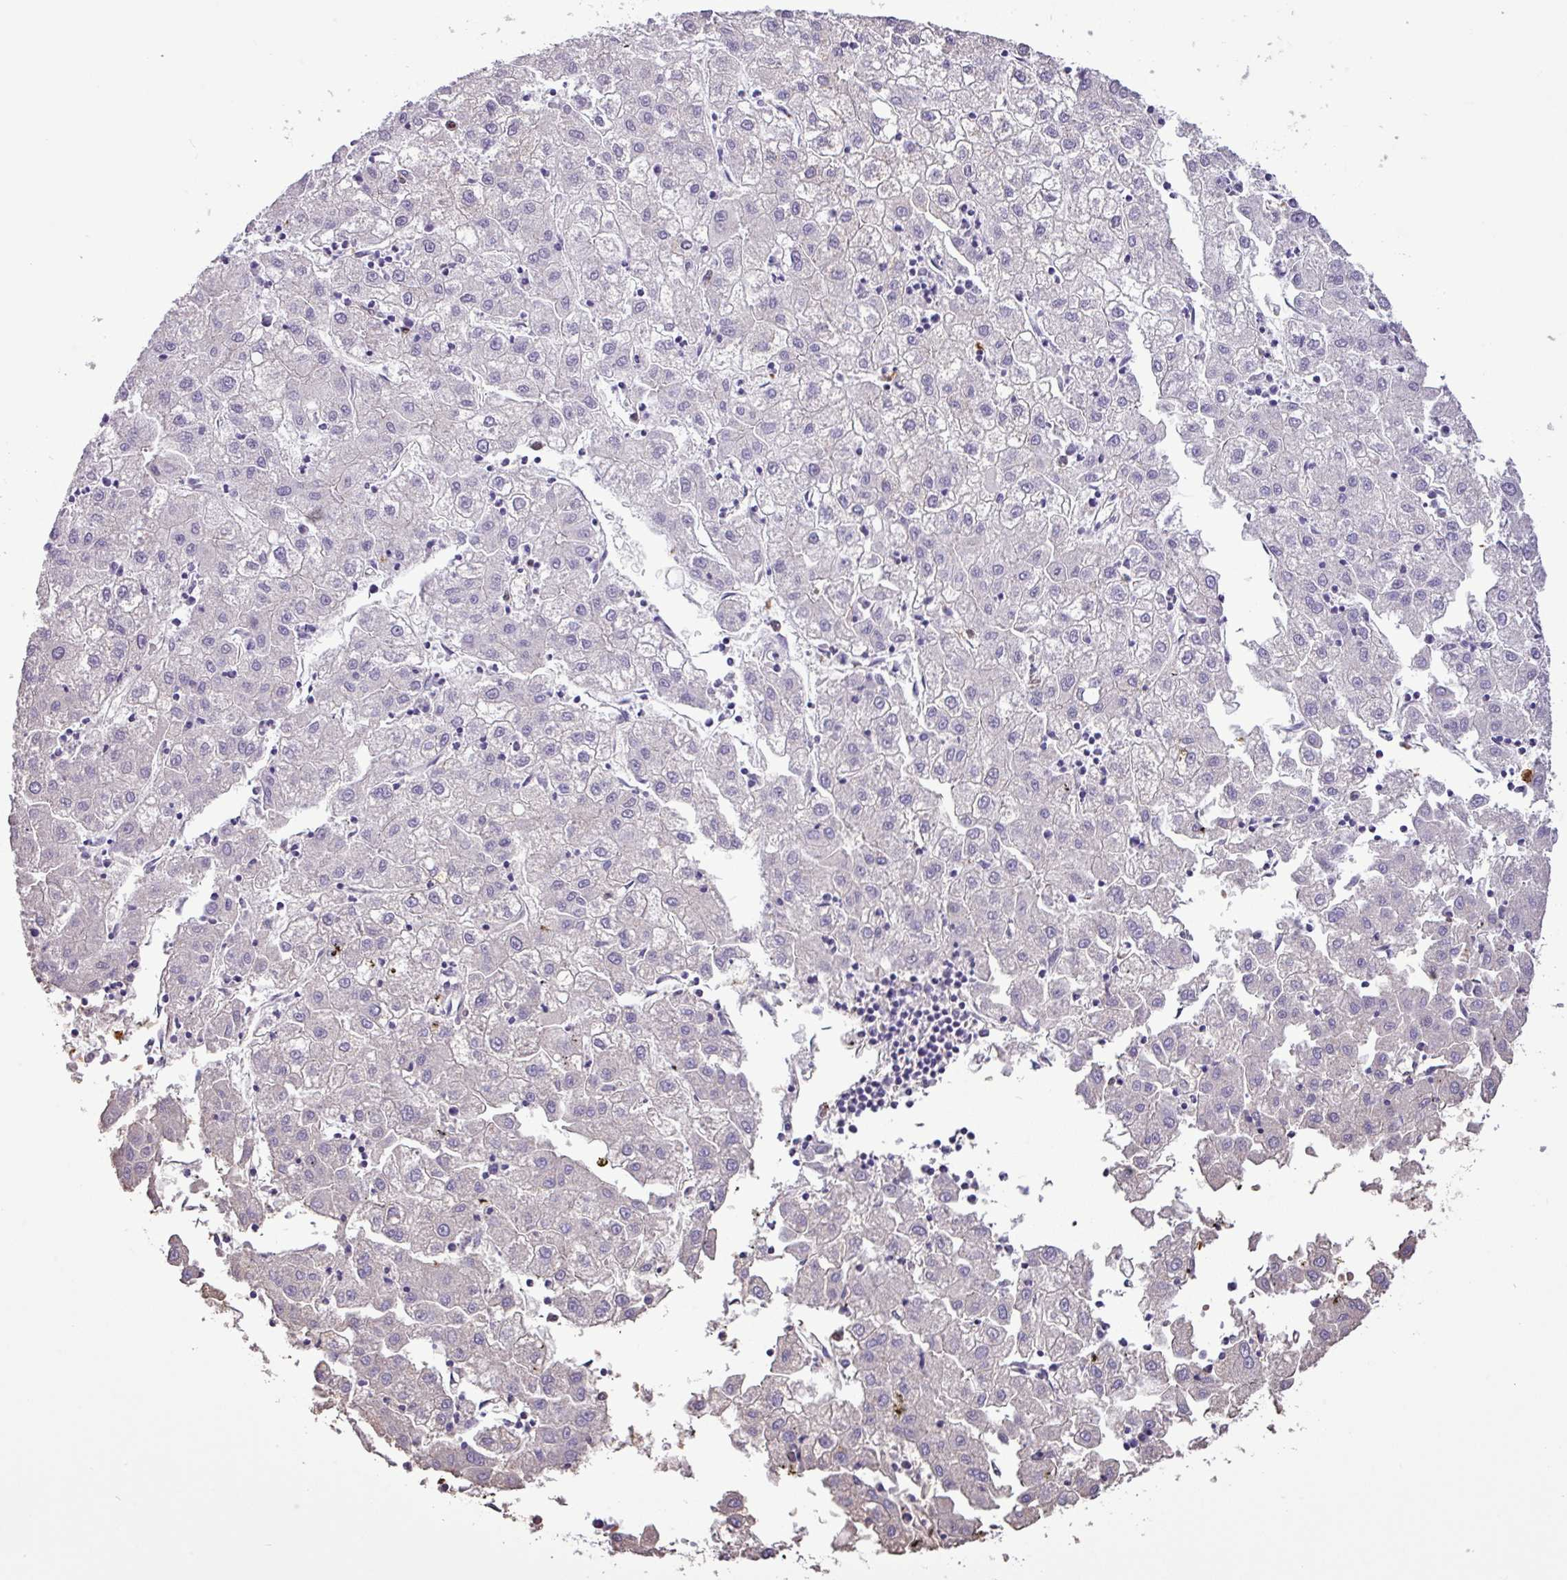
{"staining": {"intensity": "negative", "quantity": "none", "location": "none"}, "tissue": "liver cancer", "cell_type": "Tumor cells", "image_type": "cancer", "snomed": [{"axis": "morphology", "description": "Carcinoma, Hepatocellular, NOS"}, {"axis": "topography", "description": "Liver"}], "caption": "This is an immunohistochemistry histopathology image of human liver cancer. There is no expression in tumor cells.", "gene": "MGAT4B", "patient": {"sex": "male", "age": 72}}